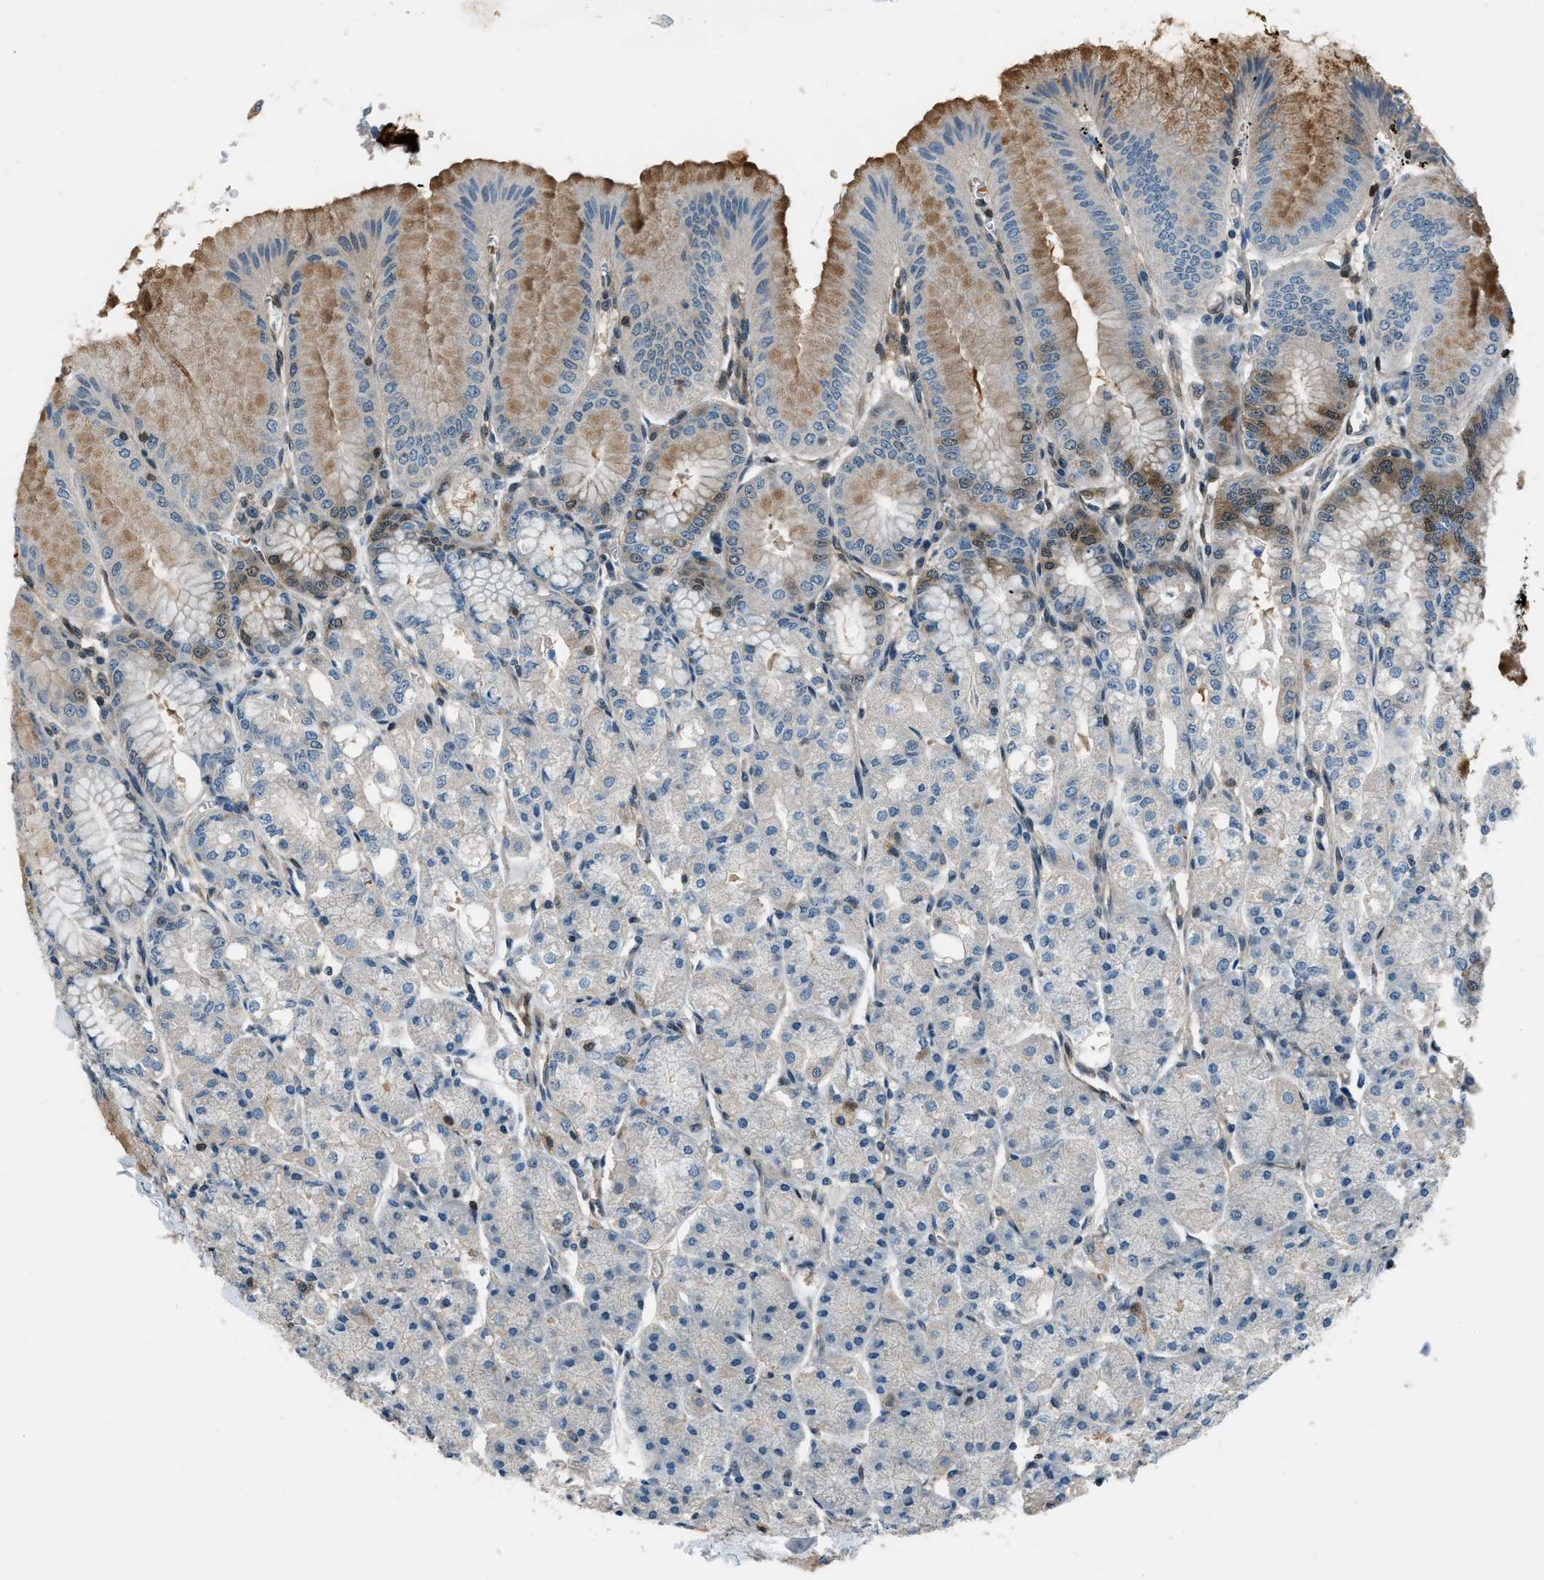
{"staining": {"intensity": "strong", "quantity": "25%-75%", "location": "cytoplasmic/membranous,nuclear"}, "tissue": "stomach", "cell_type": "Glandular cells", "image_type": "normal", "snomed": [{"axis": "morphology", "description": "Normal tissue, NOS"}, {"axis": "topography", "description": "Stomach, lower"}], "caption": "Immunohistochemical staining of normal human stomach exhibits high levels of strong cytoplasmic/membranous,nuclear positivity in approximately 25%-75% of glandular cells.", "gene": "NUDCD3", "patient": {"sex": "male", "age": 71}}